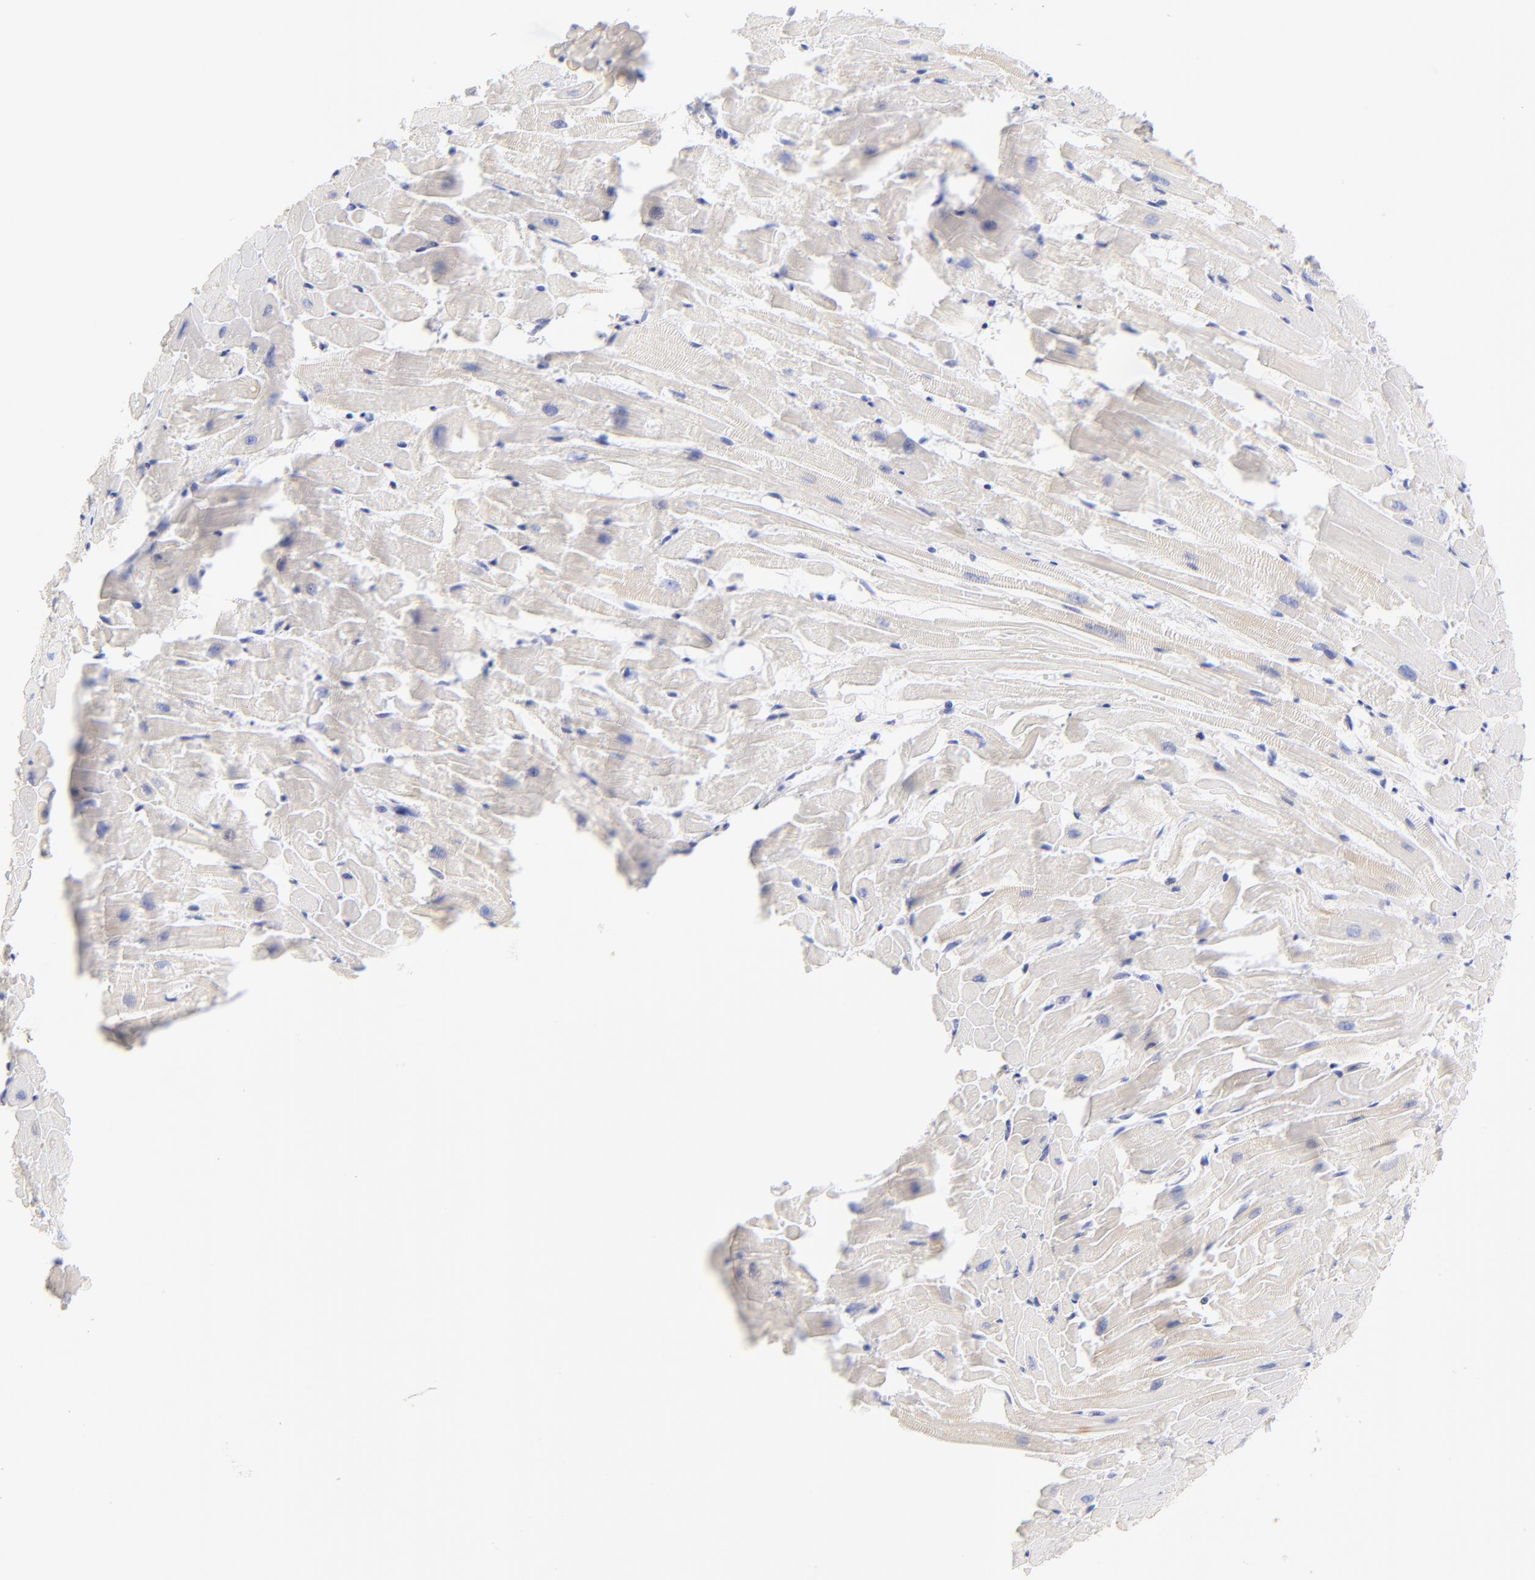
{"staining": {"intensity": "negative", "quantity": "none", "location": "none"}, "tissue": "heart muscle", "cell_type": "Cardiomyocytes", "image_type": "normal", "snomed": [{"axis": "morphology", "description": "Normal tissue, NOS"}, {"axis": "topography", "description": "Heart"}], "caption": "An immunohistochemistry micrograph of normal heart muscle is shown. There is no staining in cardiomyocytes of heart muscle.", "gene": "C1QTNF6", "patient": {"sex": "female", "age": 19}}